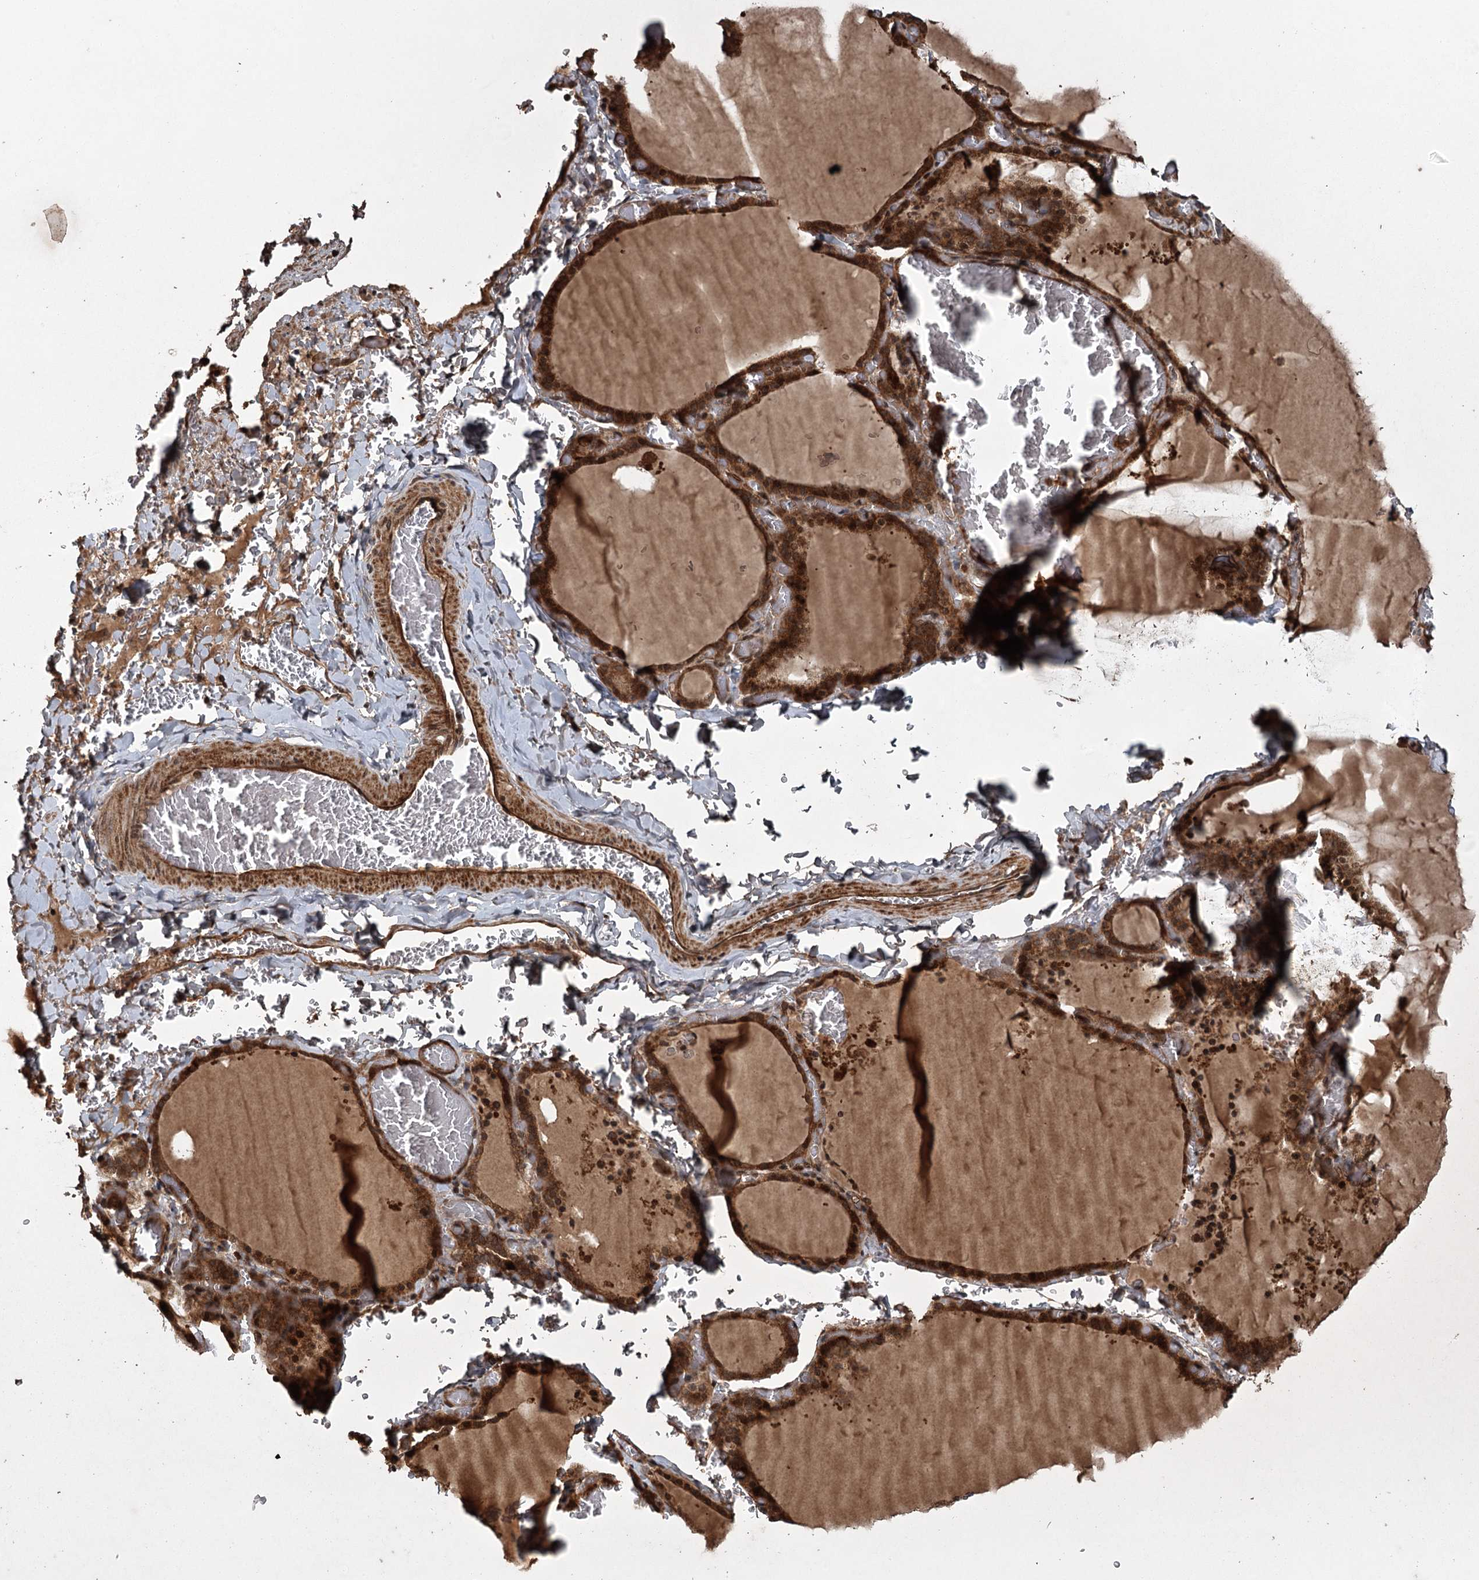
{"staining": {"intensity": "strong", "quantity": ">75%", "location": "cytoplasmic/membranous"}, "tissue": "thyroid gland", "cell_type": "Glandular cells", "image_type": "normal", "snomed": [{"axis": "morphology", "description": "Normal tissue, NOS"}, {"axis": "topography", "description": "Thyroid gland"}], "caption": "Immunohistochemical staining of benign thyroid gland reveals high levels of strong cytoplasmic/membranous positivity in about >75% of glandular cells.", "gene": "RPAP3", "patient": {"sex": "female", "age": 39}}